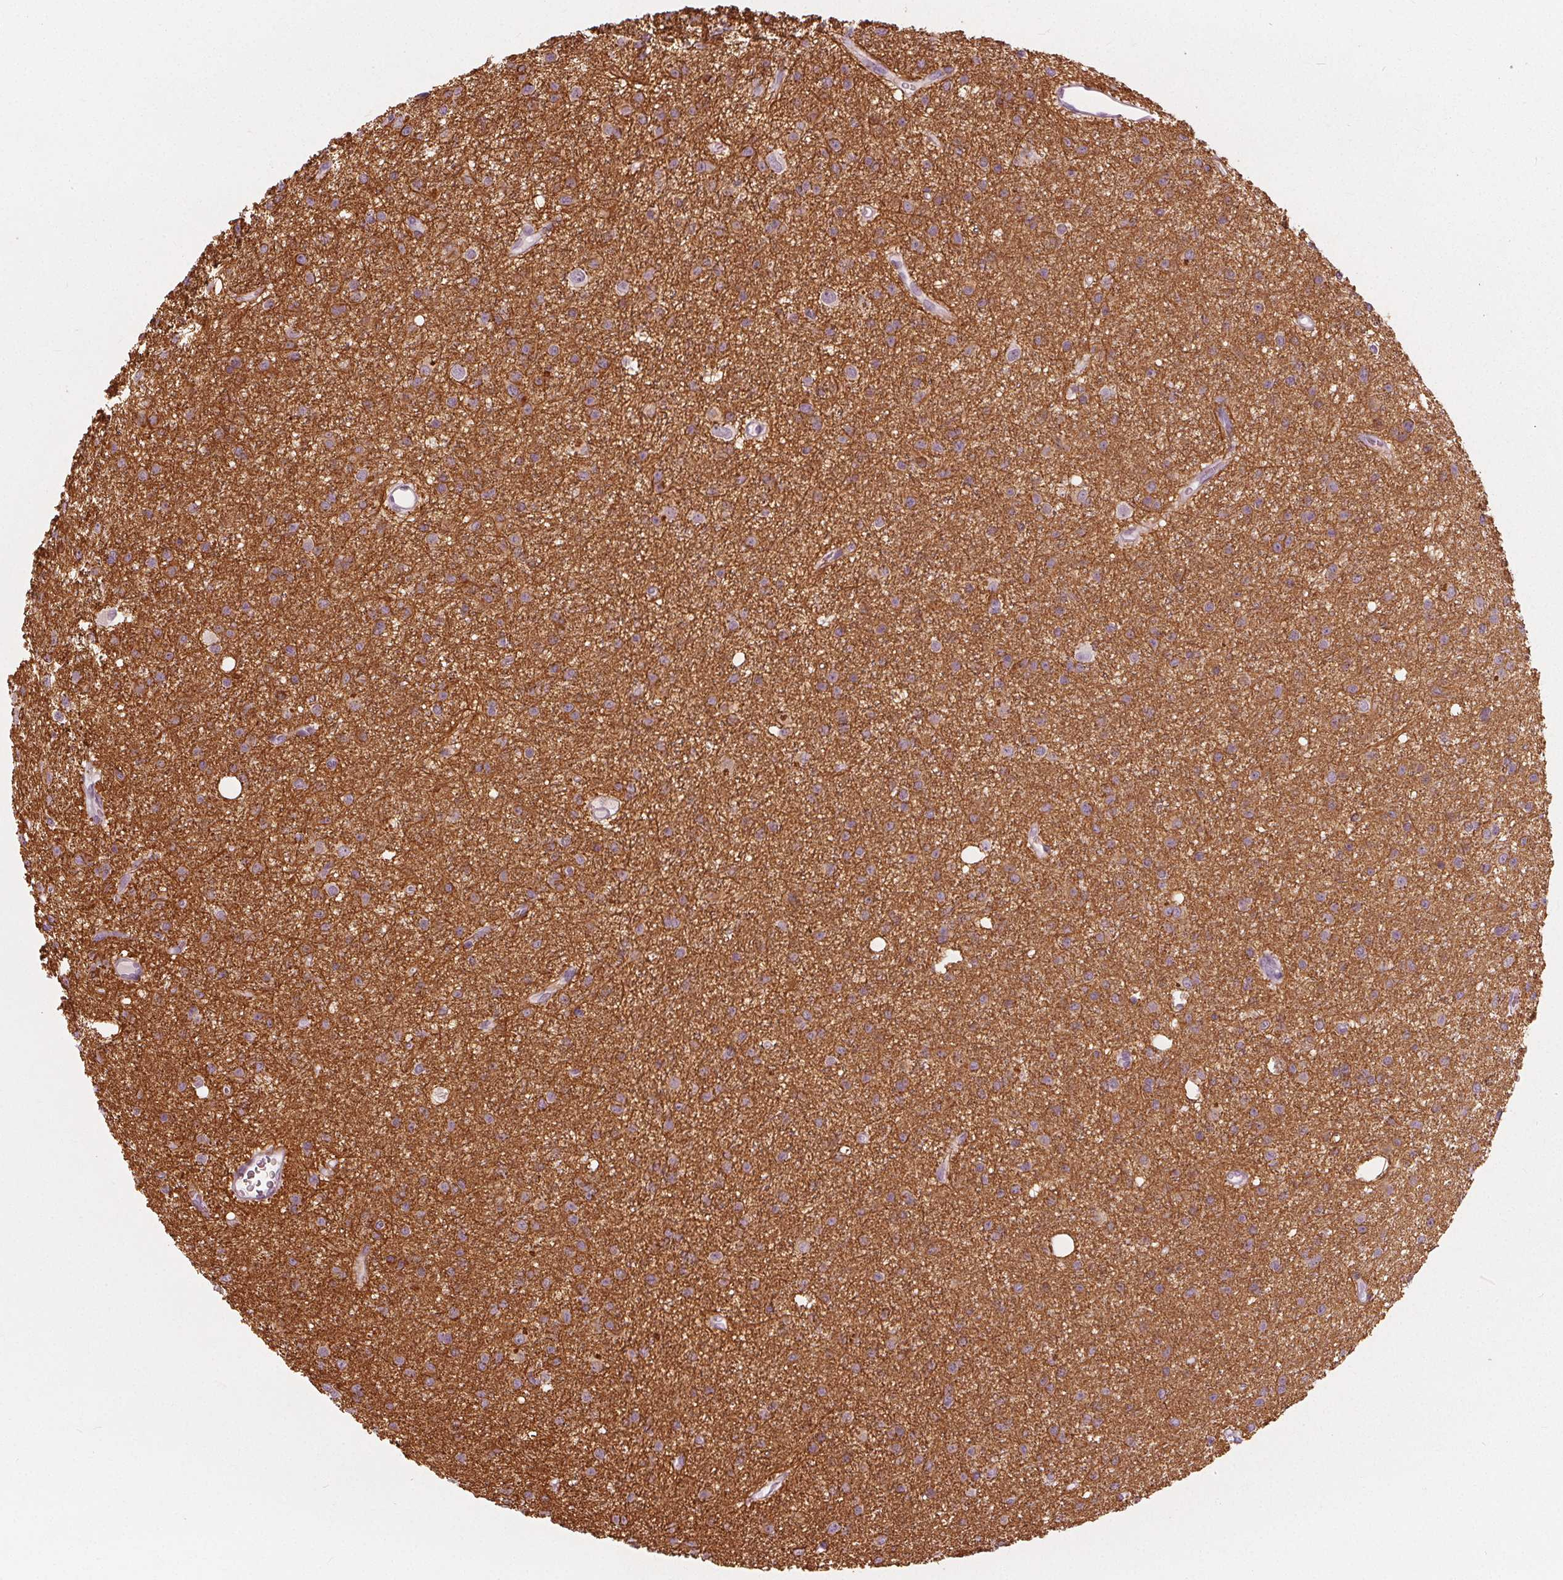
{"staining": {"intensity": "moderate", "quantity": "<25%", "location": "cytoplasmic/membranous"}, "tissue": "glioma", "cell_type": "Tumor cells", "image_type": "cancer", "snomed": [{"axis": "morphology", "description": "Glioma, malignant, Low grade"}, {"axis": "topography", "description": "Brain"}], "caption": "A micrograph showing moderate cytoplasmic/membranous staining in approximately <25% of tumor cells in malignant glioma (low-grade), as visualized by brown immunohistochemical staining.", "gene": "BRSK1", "patient": {"sex": "male", "age": 27}}